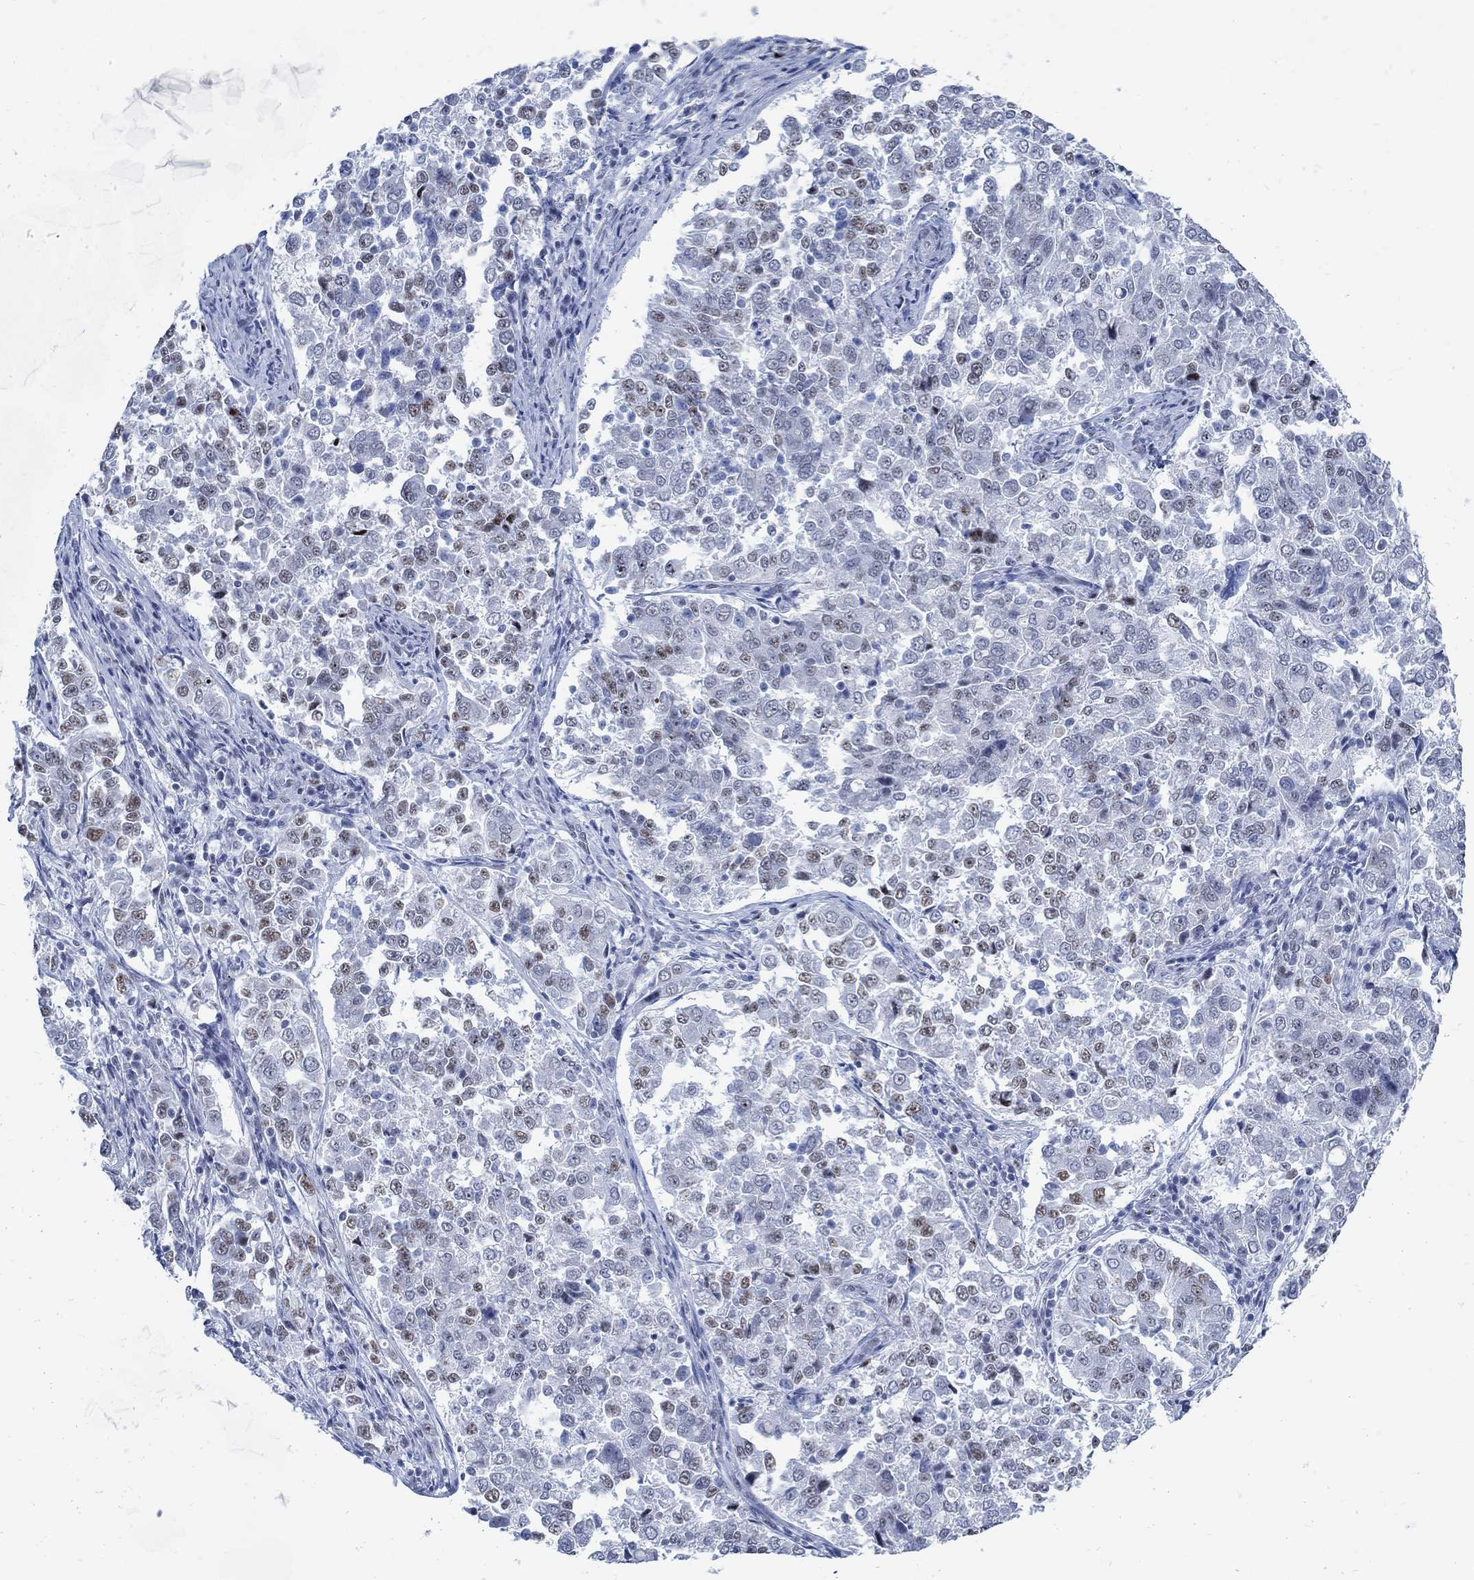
{"staining": {"intensity": "weak", "quantity": "<25%", "location": "nuclear"}, "tissue": "endometrial cancer", "cell_type": "Tumor cells", "image_type": "cancer", "snomed": [{"axis": "morphology", "description": "Adenocarcinoma, NOS"}, {"axis": "topography", "description": "Endometrium"}], "caption": "Protein analysis of endometrial cancer (adenocarcinoma) shows no significant staining in tumor cells.", "gene": "DLK1", "patient": {"sex": "female", "age": 43}}